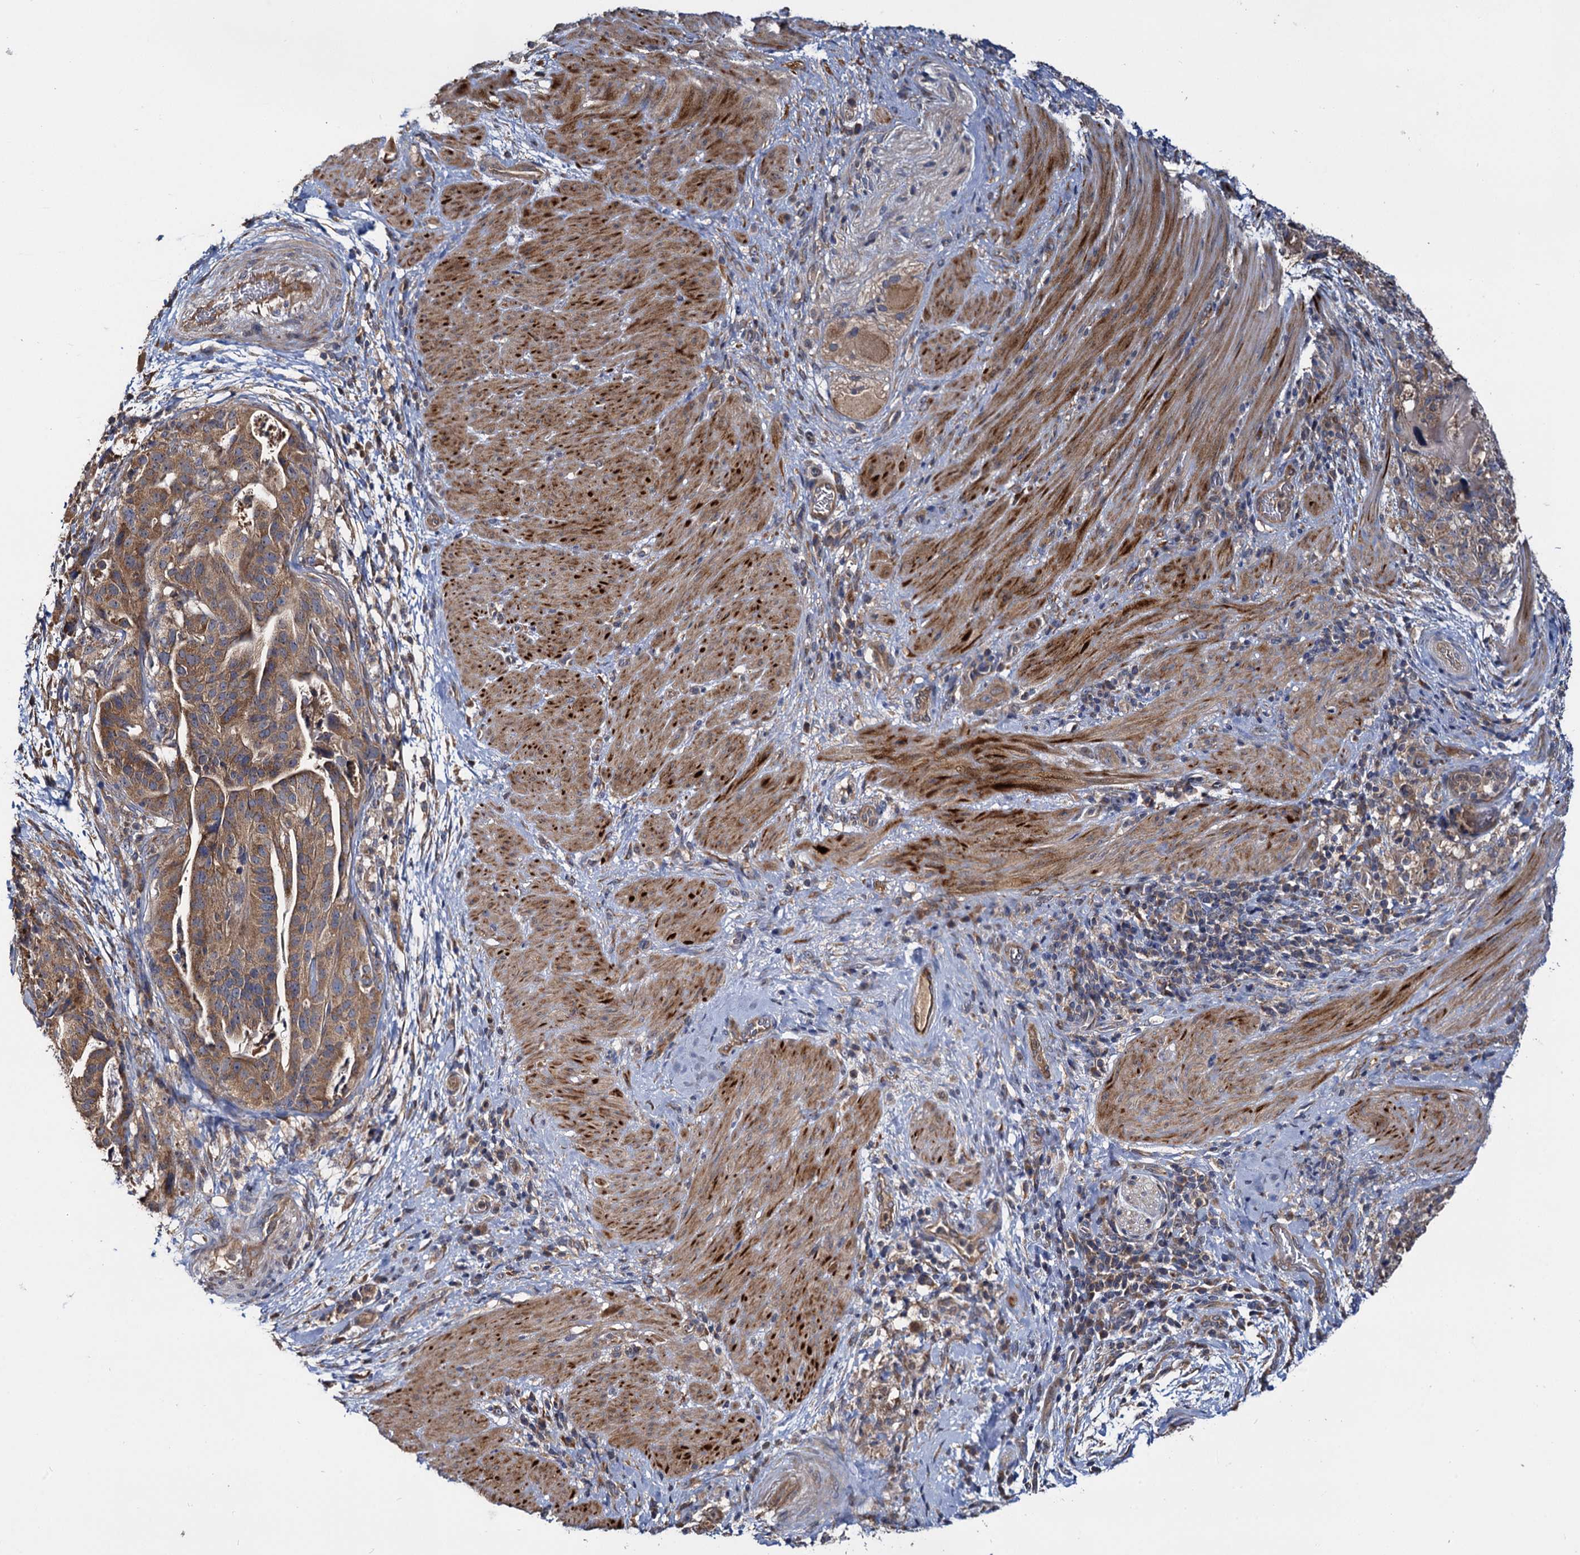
{"staining": {"intensity": "moderate", "quantity": "25%-75%", "location": "cytoplasmic/membranous"}, "tissue": "stomach cancer", "cell_type": "Tumor cells", "image_type": "cancer", "snomed": [{"axis": "morphology", "description": "Adenocarcinoma, NOS"}, {"axis": "topography", "description": "Stomach"}], "caption": "Tumor cells show medium levels of moderate cytoplasmic/membranous staining in about 25%-75% of cells in human adenocarcinoma (stomach).", "gene": "CEP192", "patient": {"sex": "male", "age": 48}}